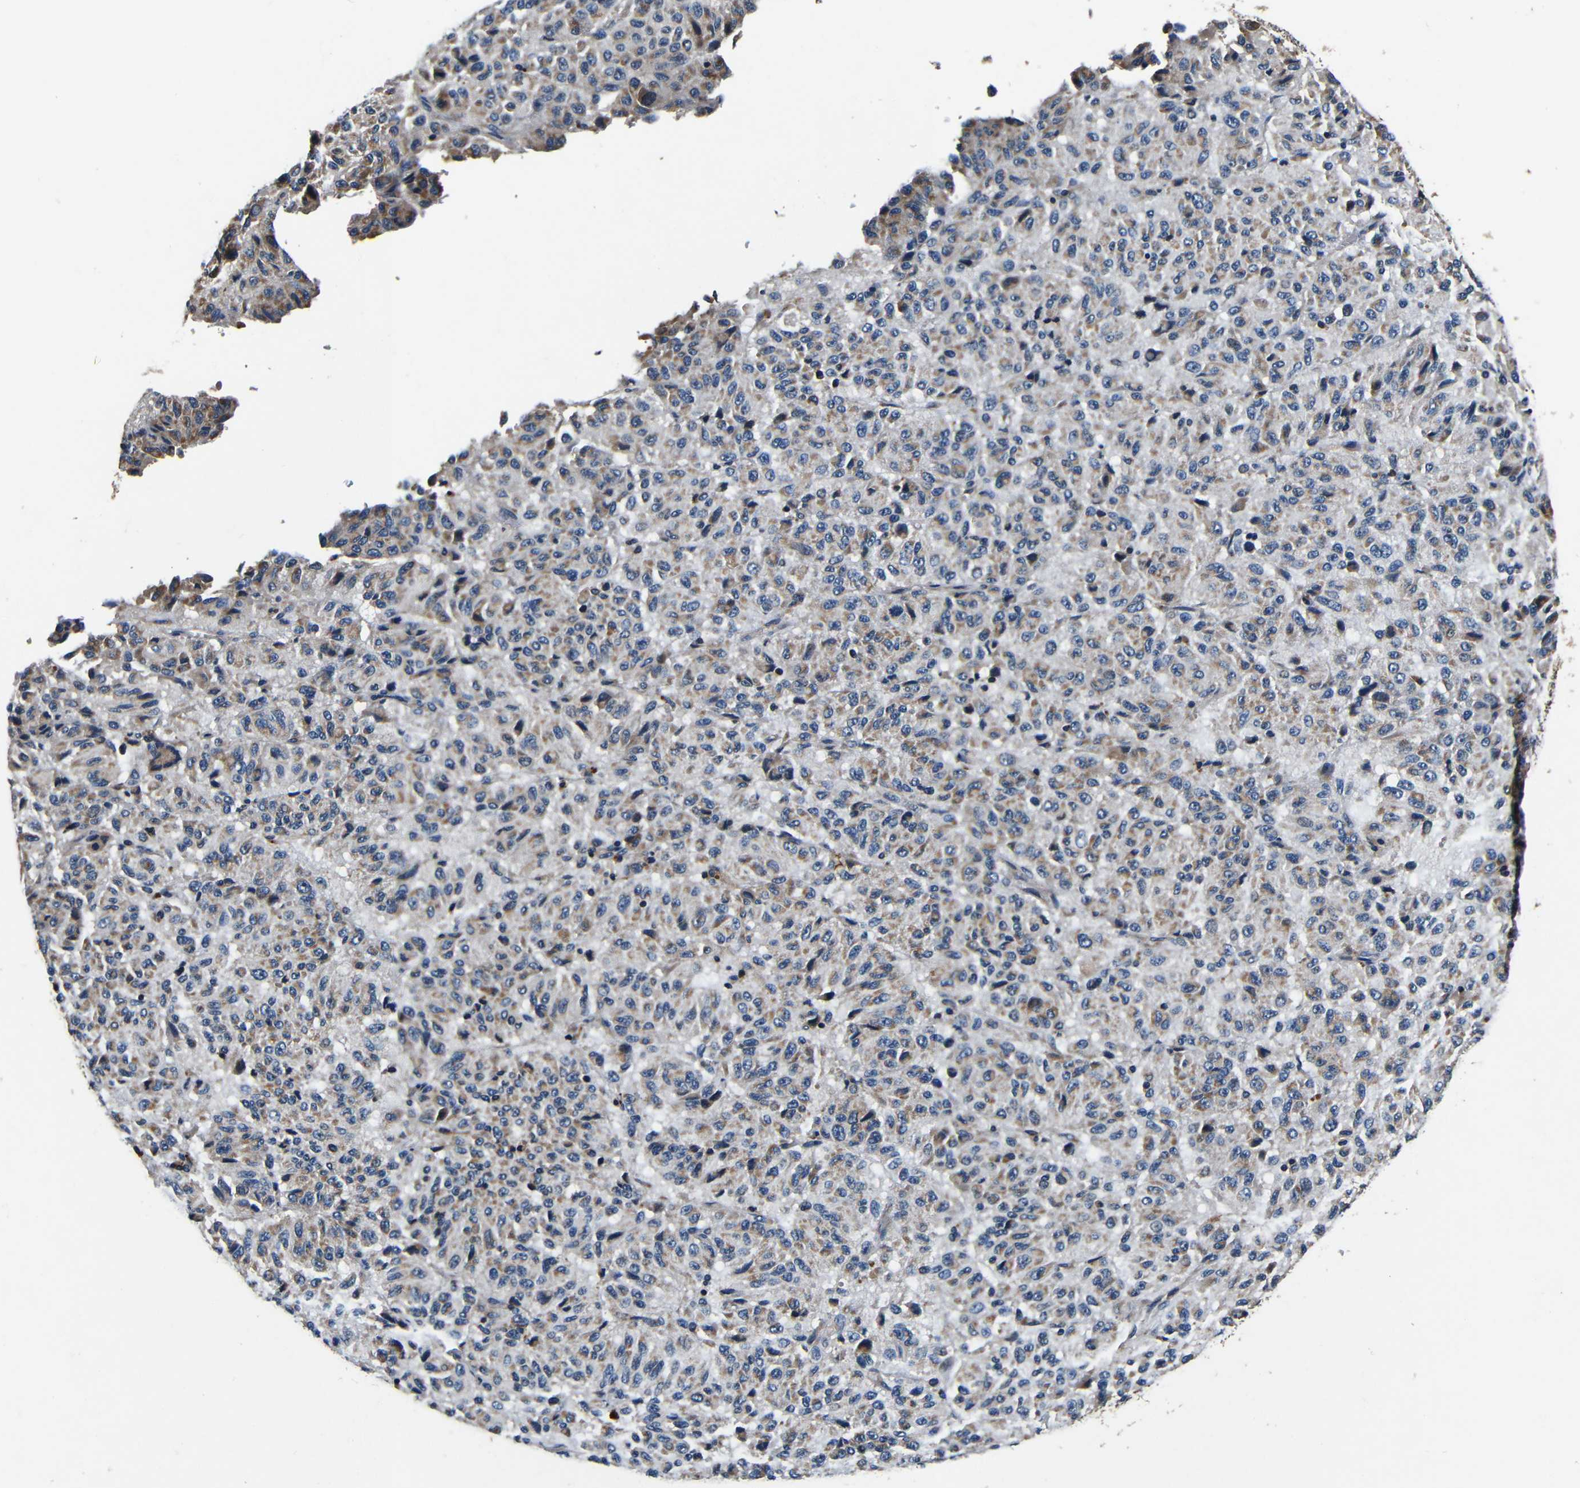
{"staining": {"intensity": "negative", "quantity": "none", "location": "none"}, "tissue": "melanoma", "cell_type": "Tumor cells", "image_type": "cancer", "snomed": [{"axis": "morphology", "description": "Malignant melanoma, Metastatic site"}, {"axis": "topography", "description": "Lung"}], "caption": "The image exhibits no staining of tumor cells in melanoma.", "gene": "MTX1", "patient": {"sex": "male", "age": 64}}